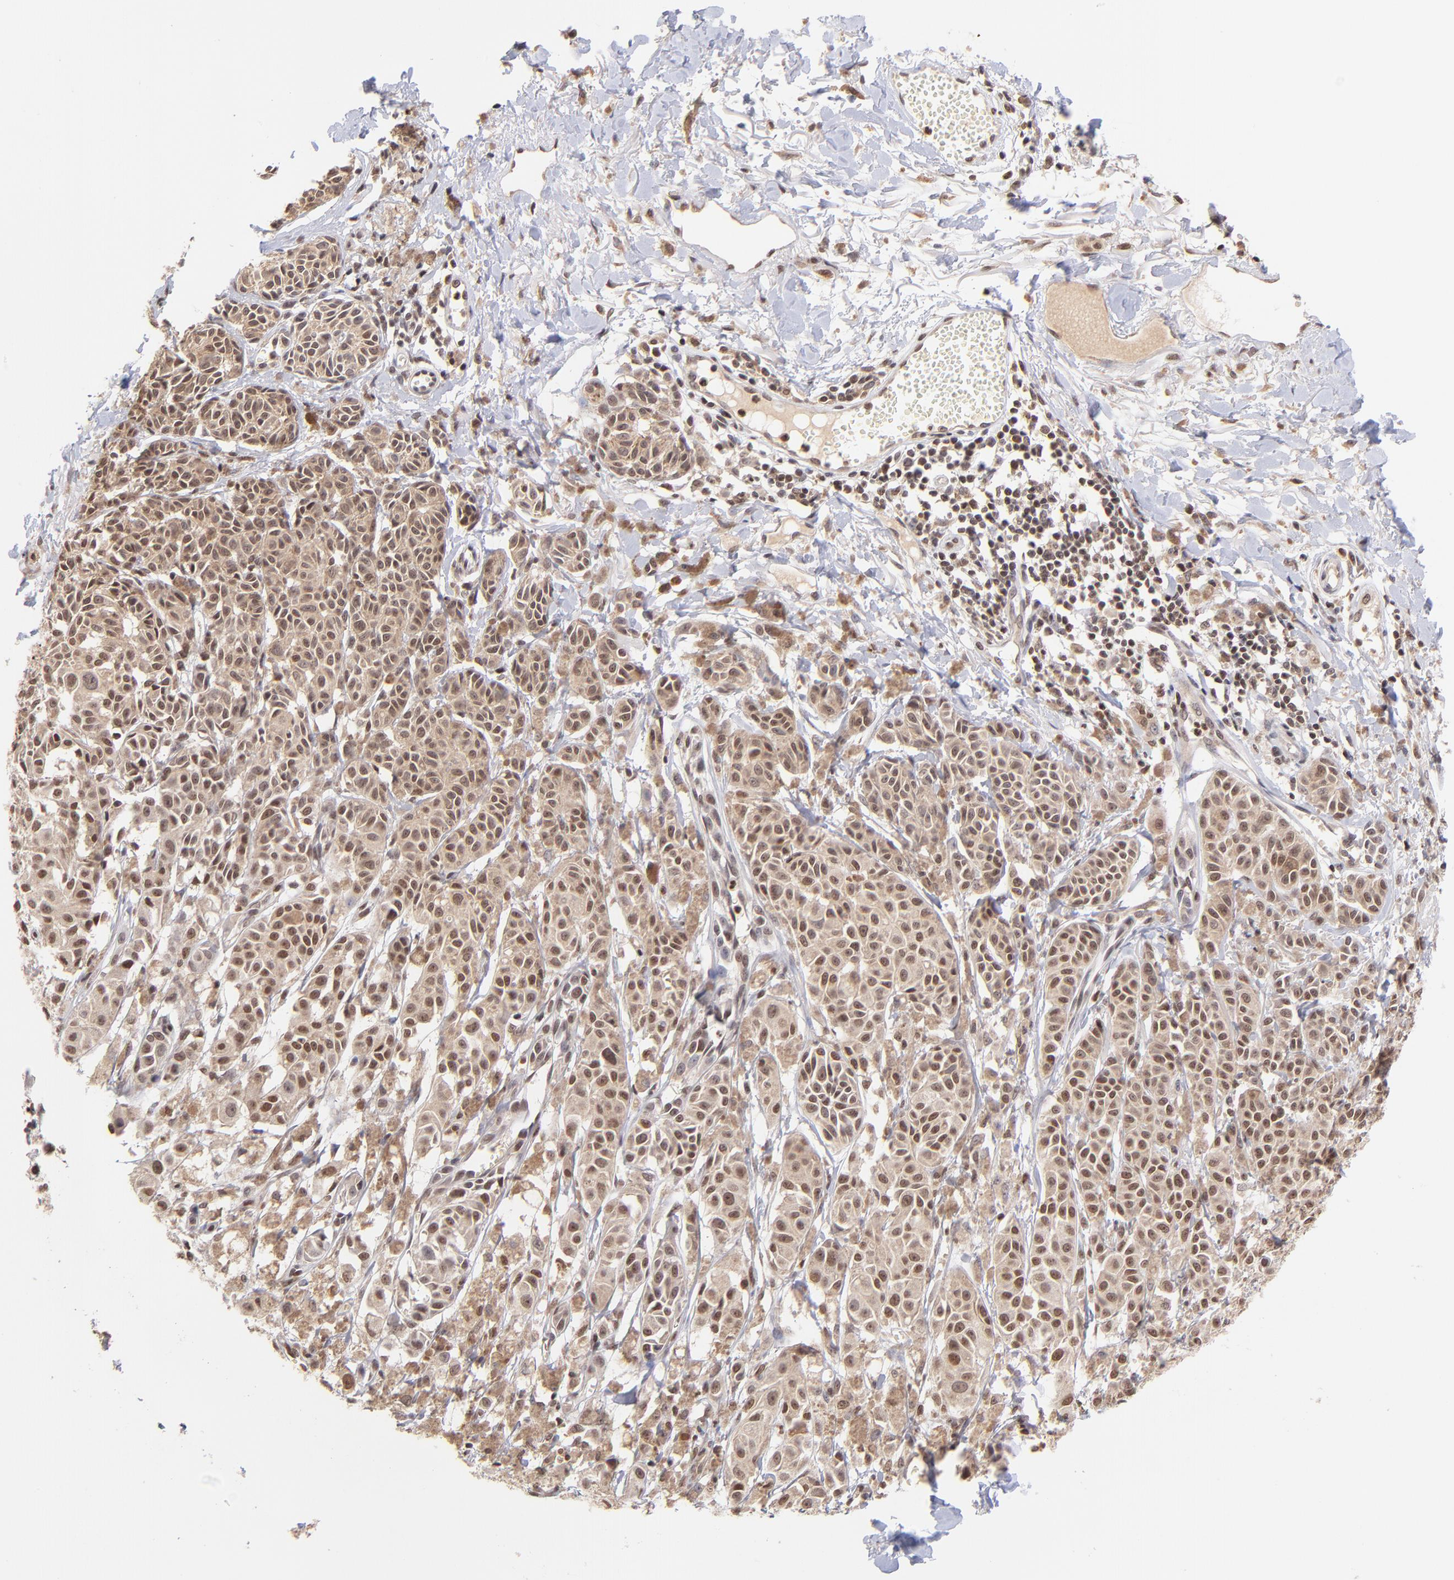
{"staining": {"intensity": "moderate", "quantity": ">75%", "location": "cytoplasmic/membranous,nuclear"}, "tissue": "melanoma", "cell_type": "Tumor cells", "image_type": "cancer", "snomed": [{"axis": "morphology", "description": "Malignant melanoma, NOS"}, {"axis": "topography", "description": "Skin"}], "caption": "IHC photomicrograph of neoplastic tissue: malignant melanoma stained using immunohistochemistry shows medium levels of moderate protein expression localized specifically in the cytoplasmic/membranous and nuclear of tumor cells, appearing as a cytoplasmic/membranous and nuclear brown color.", "gene": "WDR25", "patient": {"sex": "male", "age": 76}}